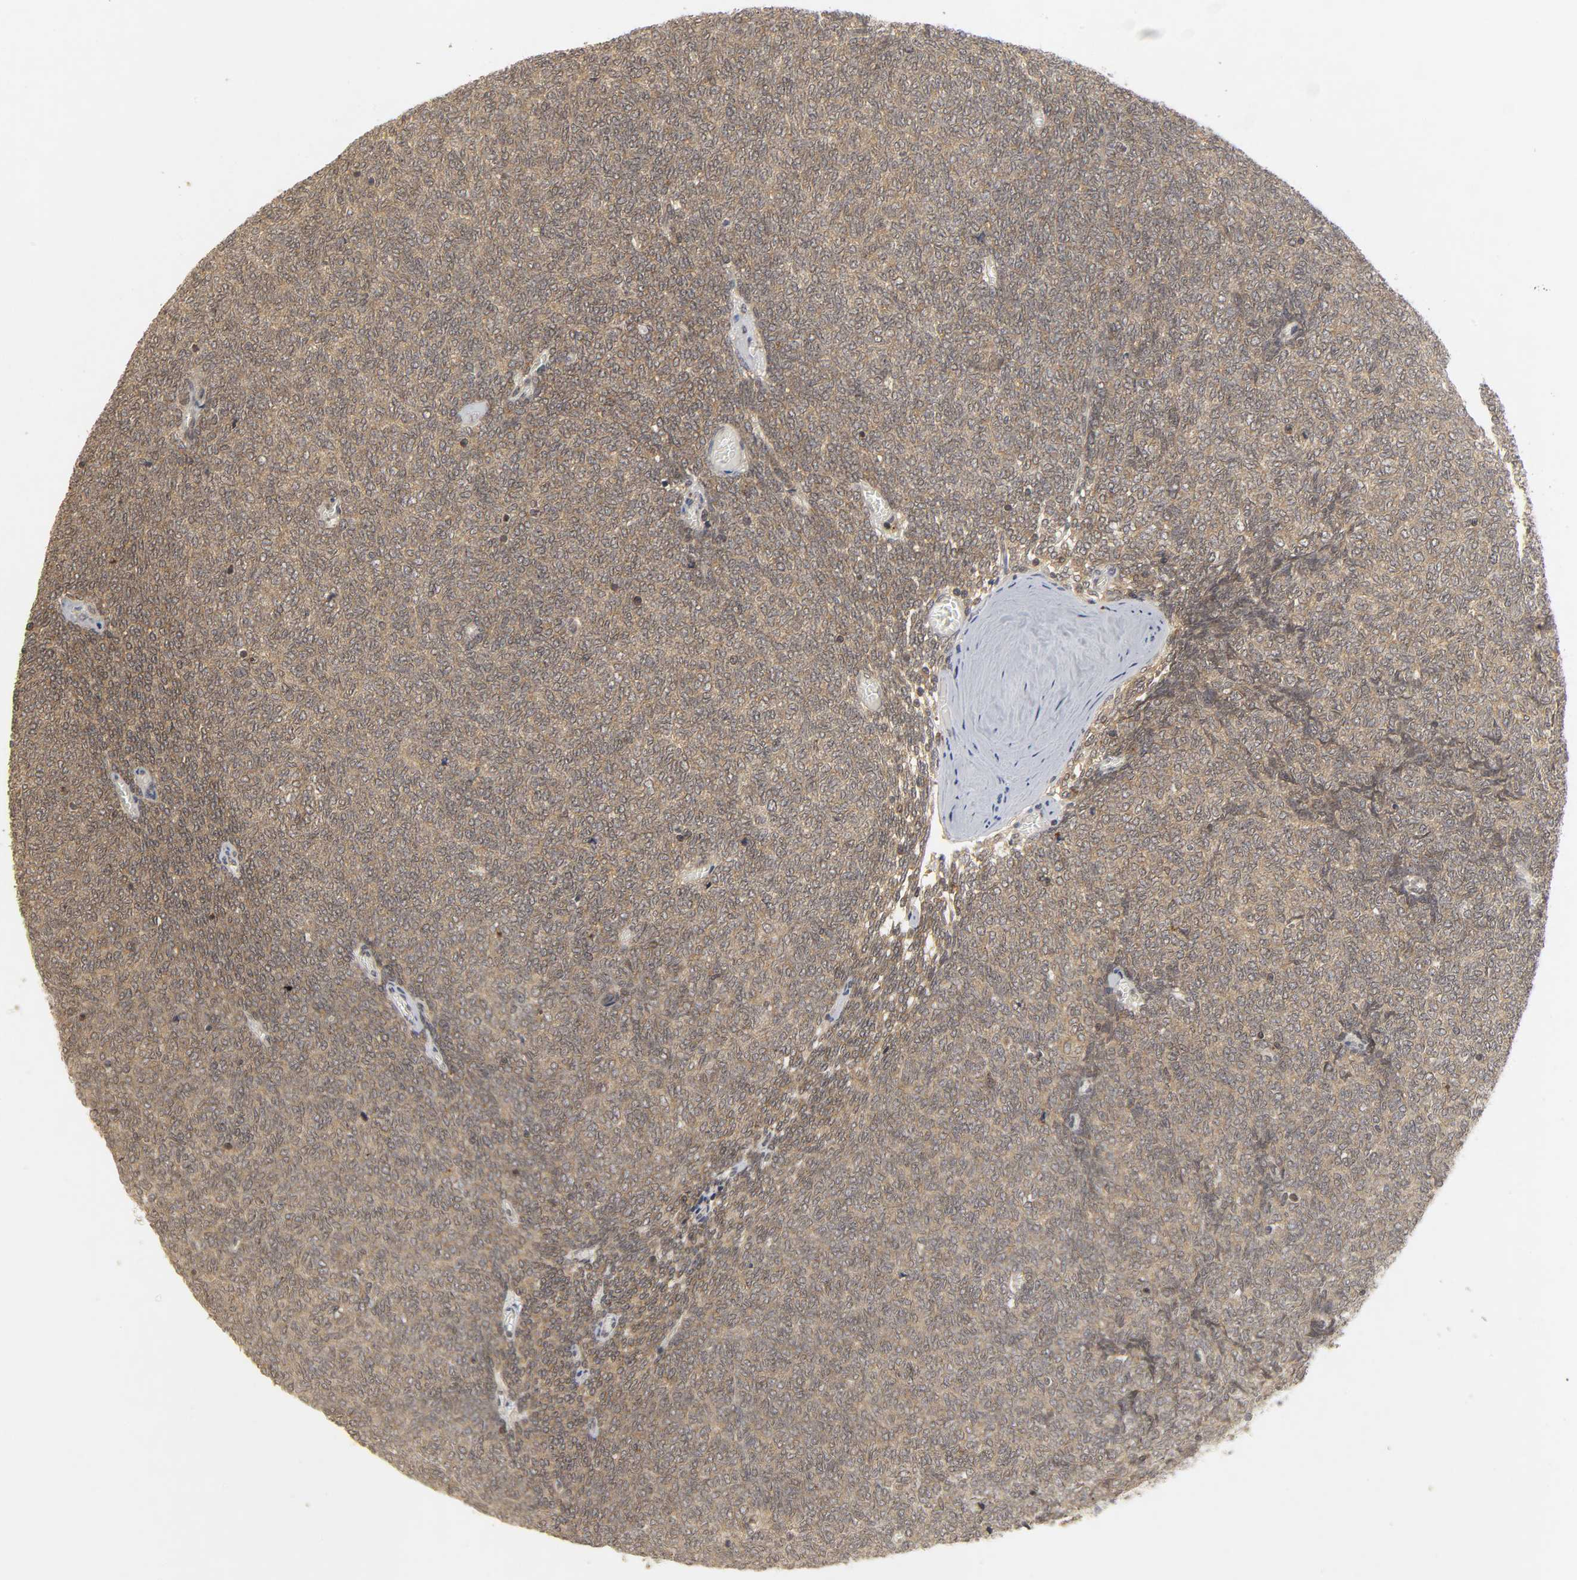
{"staining": {"intensity": "weak", "quantity": ">75%", "location": "cytoplasmic/membranous"}, "tissue": "renal cancer", "cell_type": "Tumor cells", "image_type": "cancer", "snomed": [{"axis": "morphology", "description": "Neoplasm, malignant, NOS"}, {"axis": "topography", "description": "Kidney"}], "caption": "Weak cytoplasmic/membranous protein positivity is seen in about >75% of tumor cells in renal malignant neoplasm.", "gene": "TRAF6", "patient": {"sex": "male", "age": 28}}